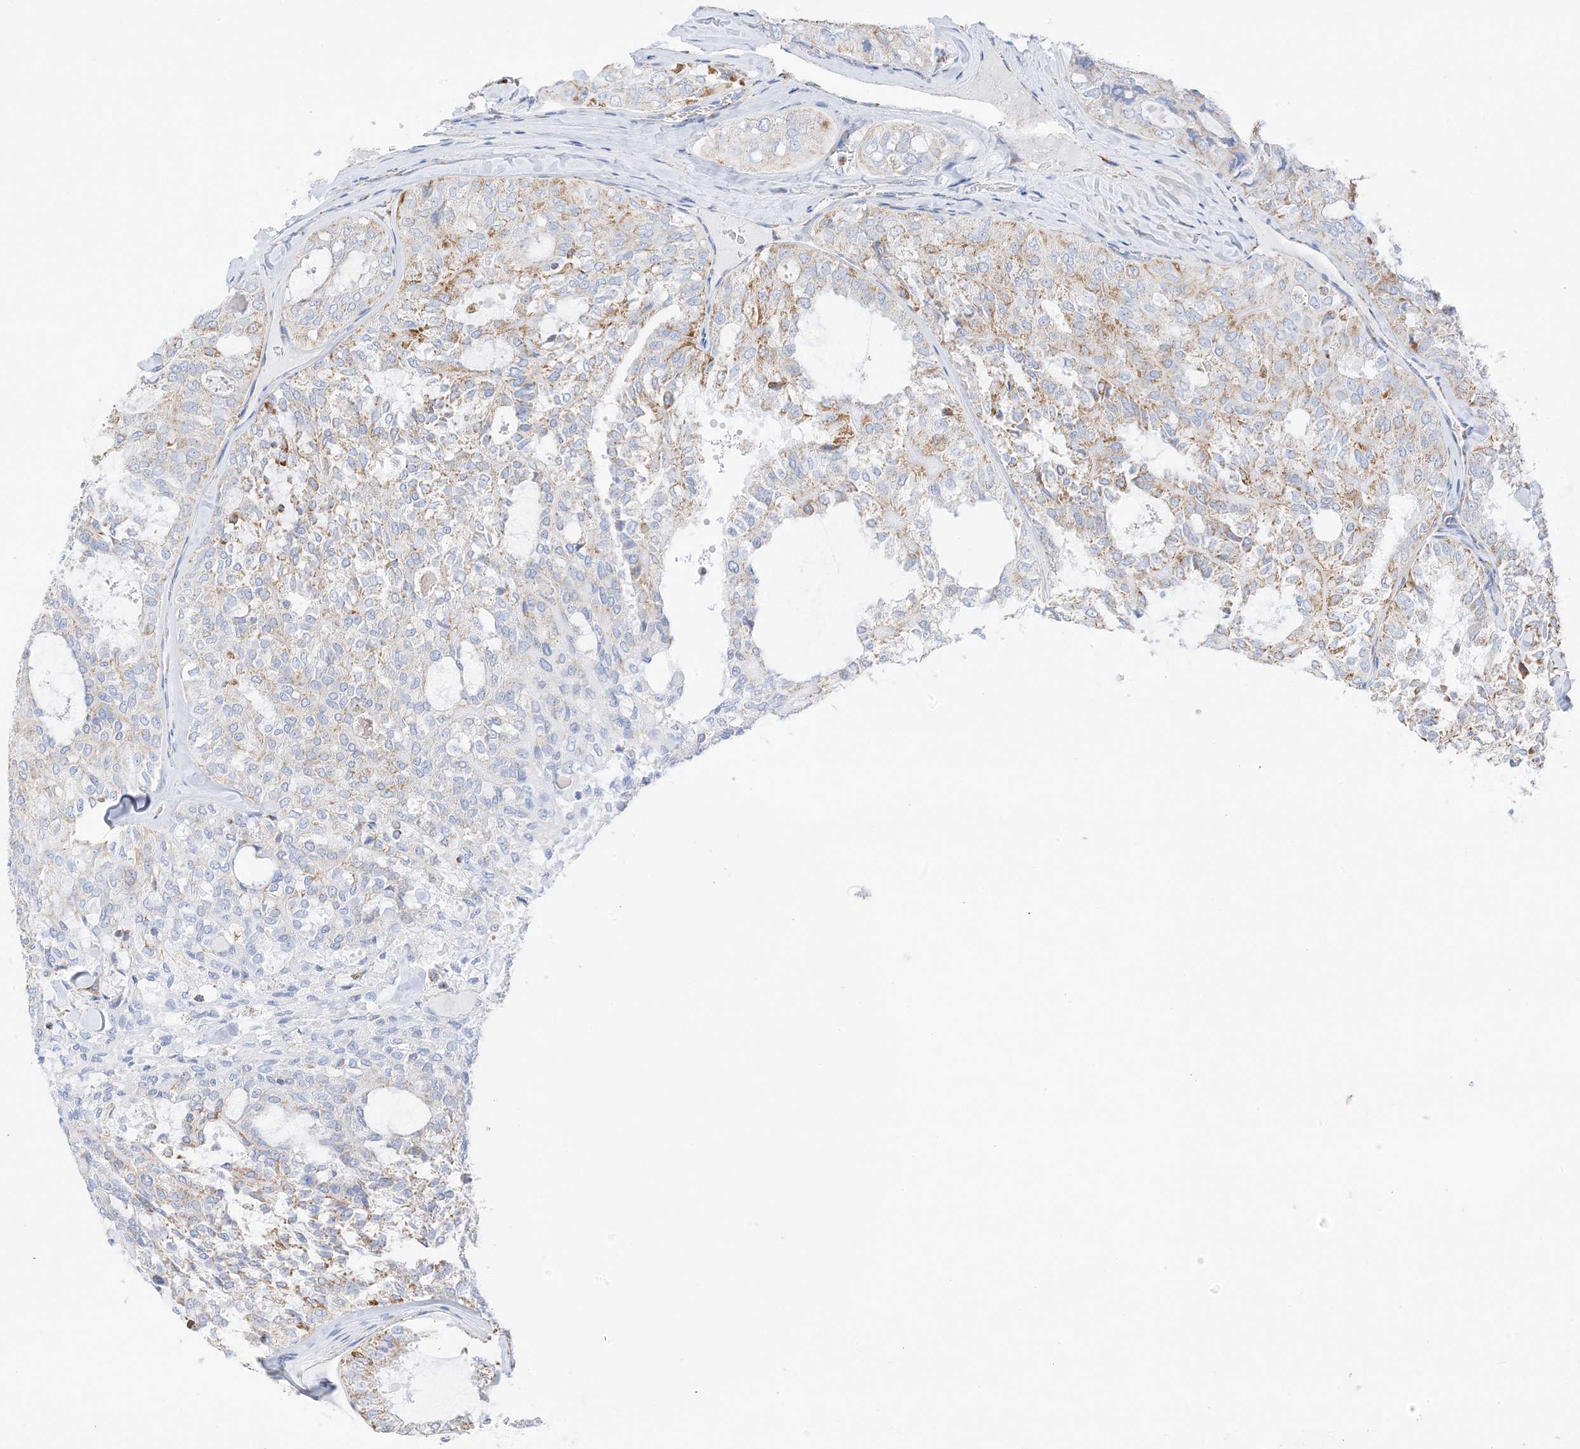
{"staining": {"intensity": "moderate", "quantity": "<25%", "location": "cytoplasmic/membranous"}, "tissue": "thyroid cancer", "cell_type": "Tumor cells", "image_type": "cancer", "snomed": [{"axis": "morphology", "description": "Follicular adenoma carcinoma, NOS"}, {"axis": "topography", "description": "Thyroid gland"}], "caption": "This histopathology image displays thyroid cancer (follicular adenoma carcinoma) stained with immunohistochemistry to label a protein in brown. The cytoplasmic/membranous of tumor cells show moderate positivity for the protein. Nuclei are counter-stained blue.", "gene": "CAPN13", "patient": {"sex": "male", "age": 75}}